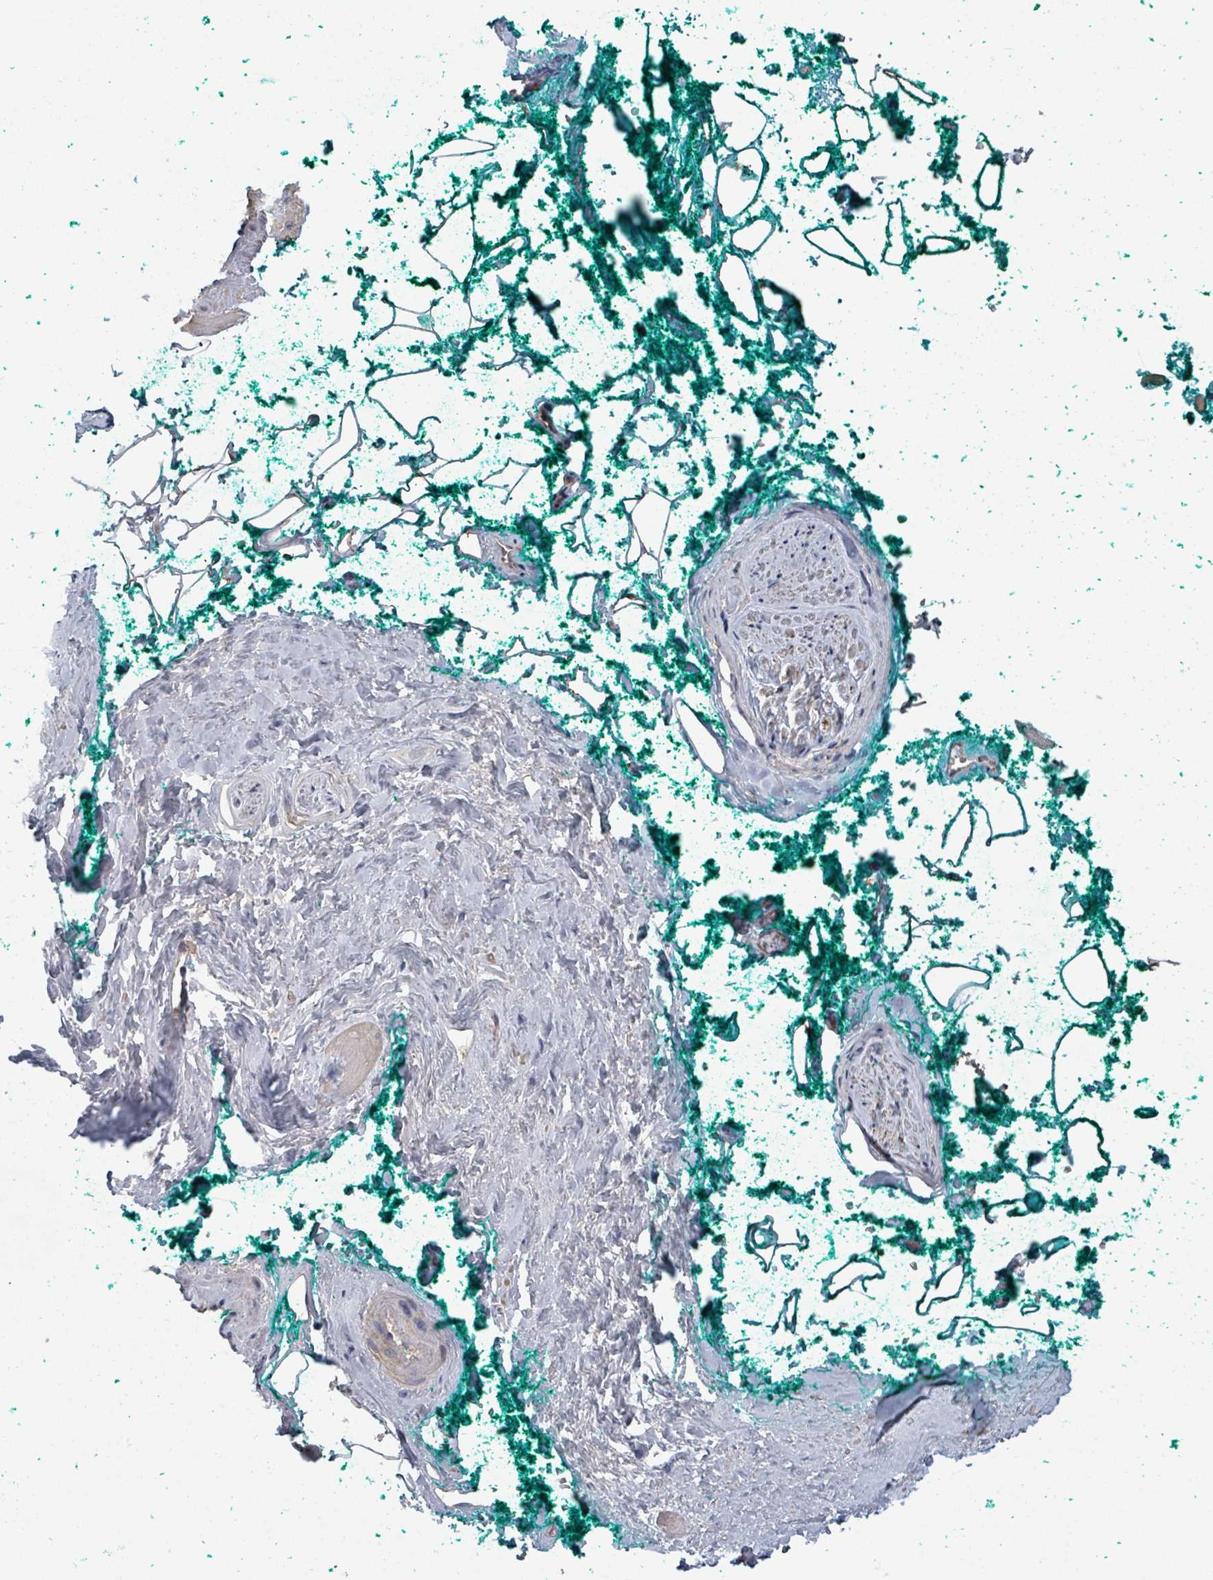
{"staining": {"intensity": "weak", "quantity": "25%-75%", "location": "cytoplasmic/membranous"}, "tissue": "adipose tissue", "cell_type": "Adipocytes", "image_type": "normal", "snomed": [{"axis": "morphology", "description": "Normal tissue, NOS"}, {"axis": "morphology", "description": "Adenocarcinoma, High grade"}, {"axis": "topography", "description": "Prostate"}, {"axis": "topography", "description": "Peripheral nerve tissue"}], "caption": "Weak cytoplasmic/membranous staining for a protein is present in about 25%-75% of adipocytes of unremarkable adipose tissue using immunohistochemistry (IHC).", "gene": "GABBR1", "patient": {"sex": "male", "age": 68}}